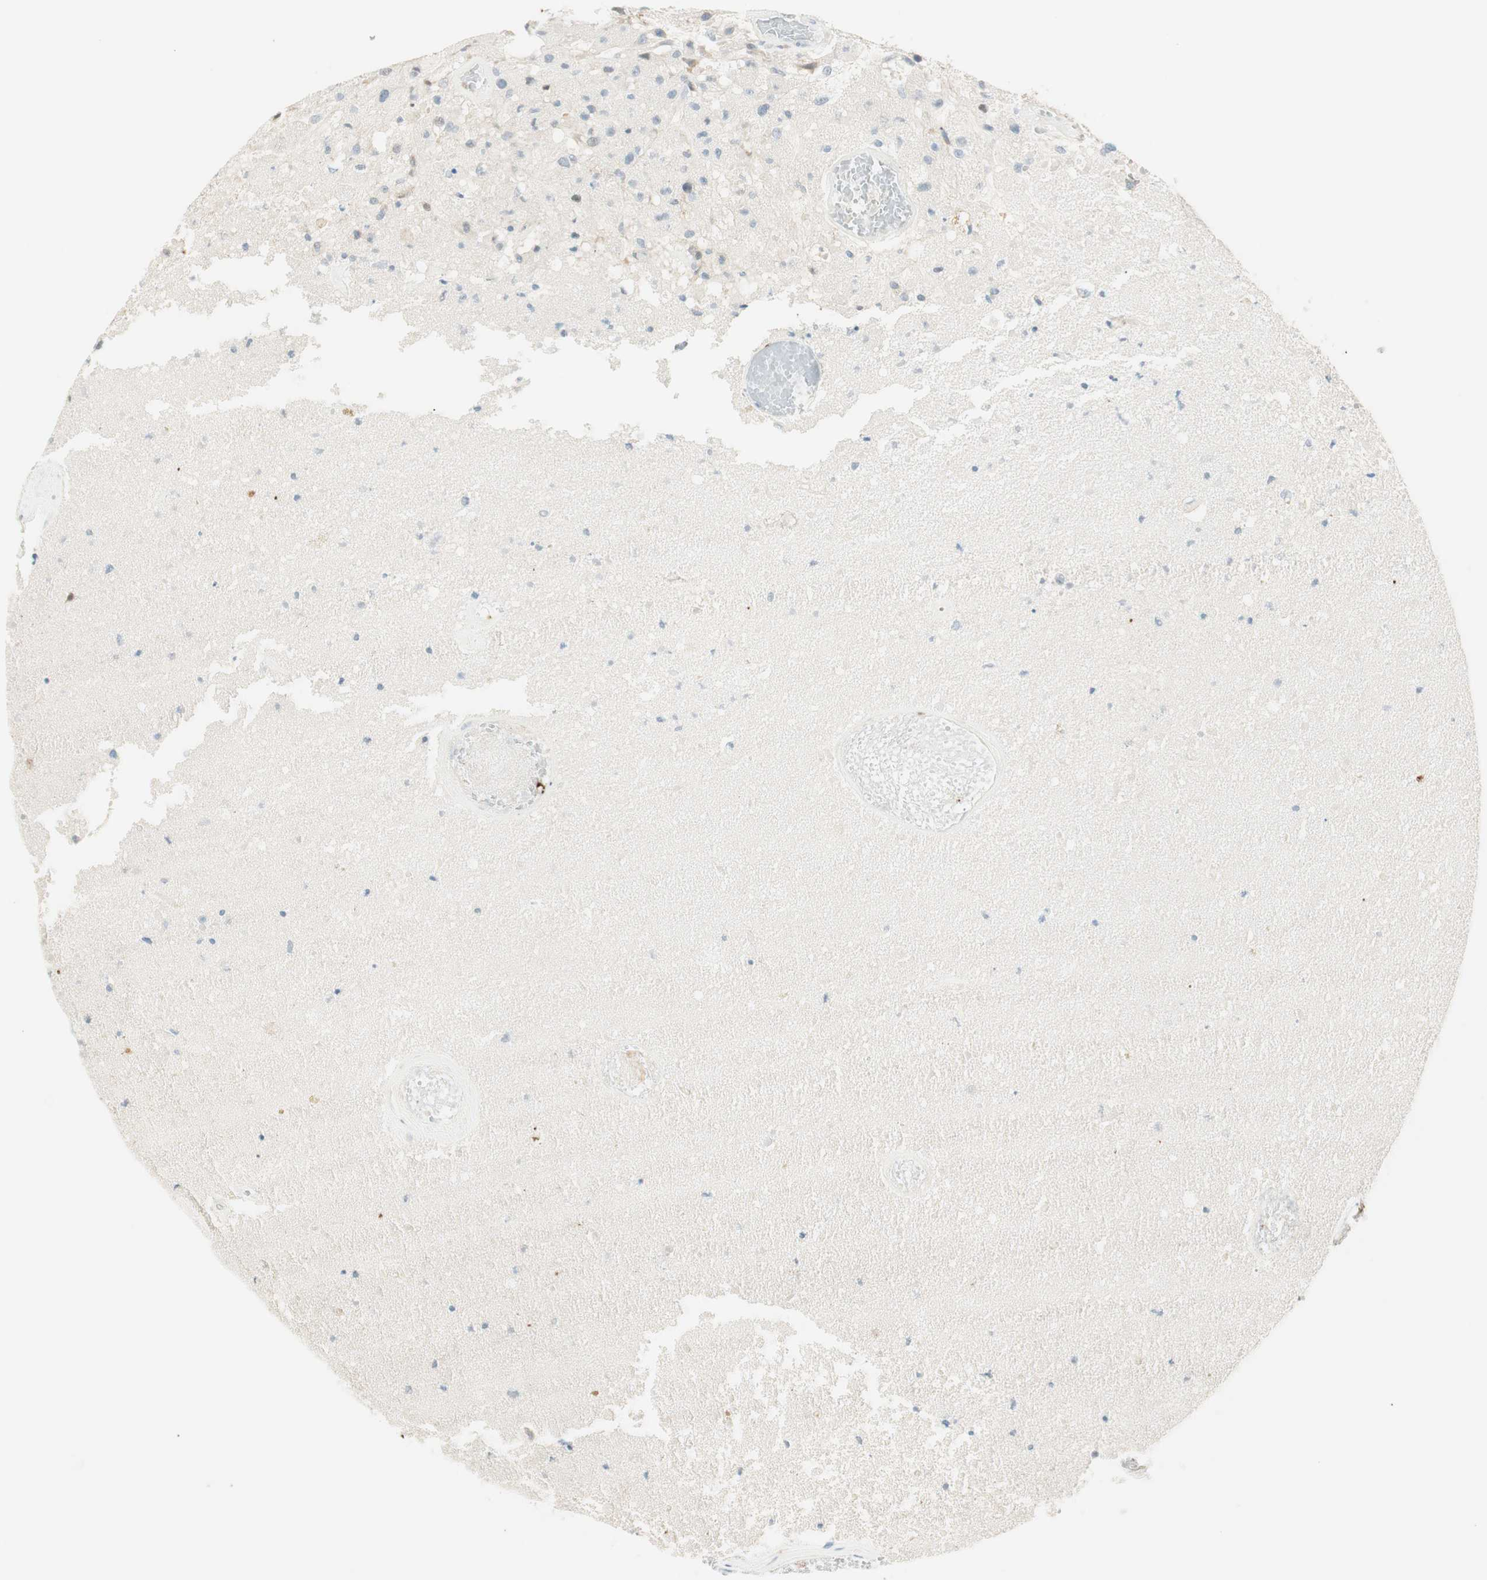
{"staining": {"intensity": "negative", "quantity": "none", "location": "none"}, "tissue": "glioma", "cell_type": "Tumor cells", "image_type": "cancer", "snomed": [{"axis": "morphology", "description": "Normal tissue, NOS"}, {"axis": "morphology", "description": "Glioma, malignant, High grade"}, {"axis": "topography", "description": "Cerebral cortex"}], "caption": "Micrograph shows no significant protein staining in tumor cells of glioma.", "gene": "HPGD", "patient": {"sex": "male", "age": 77}}